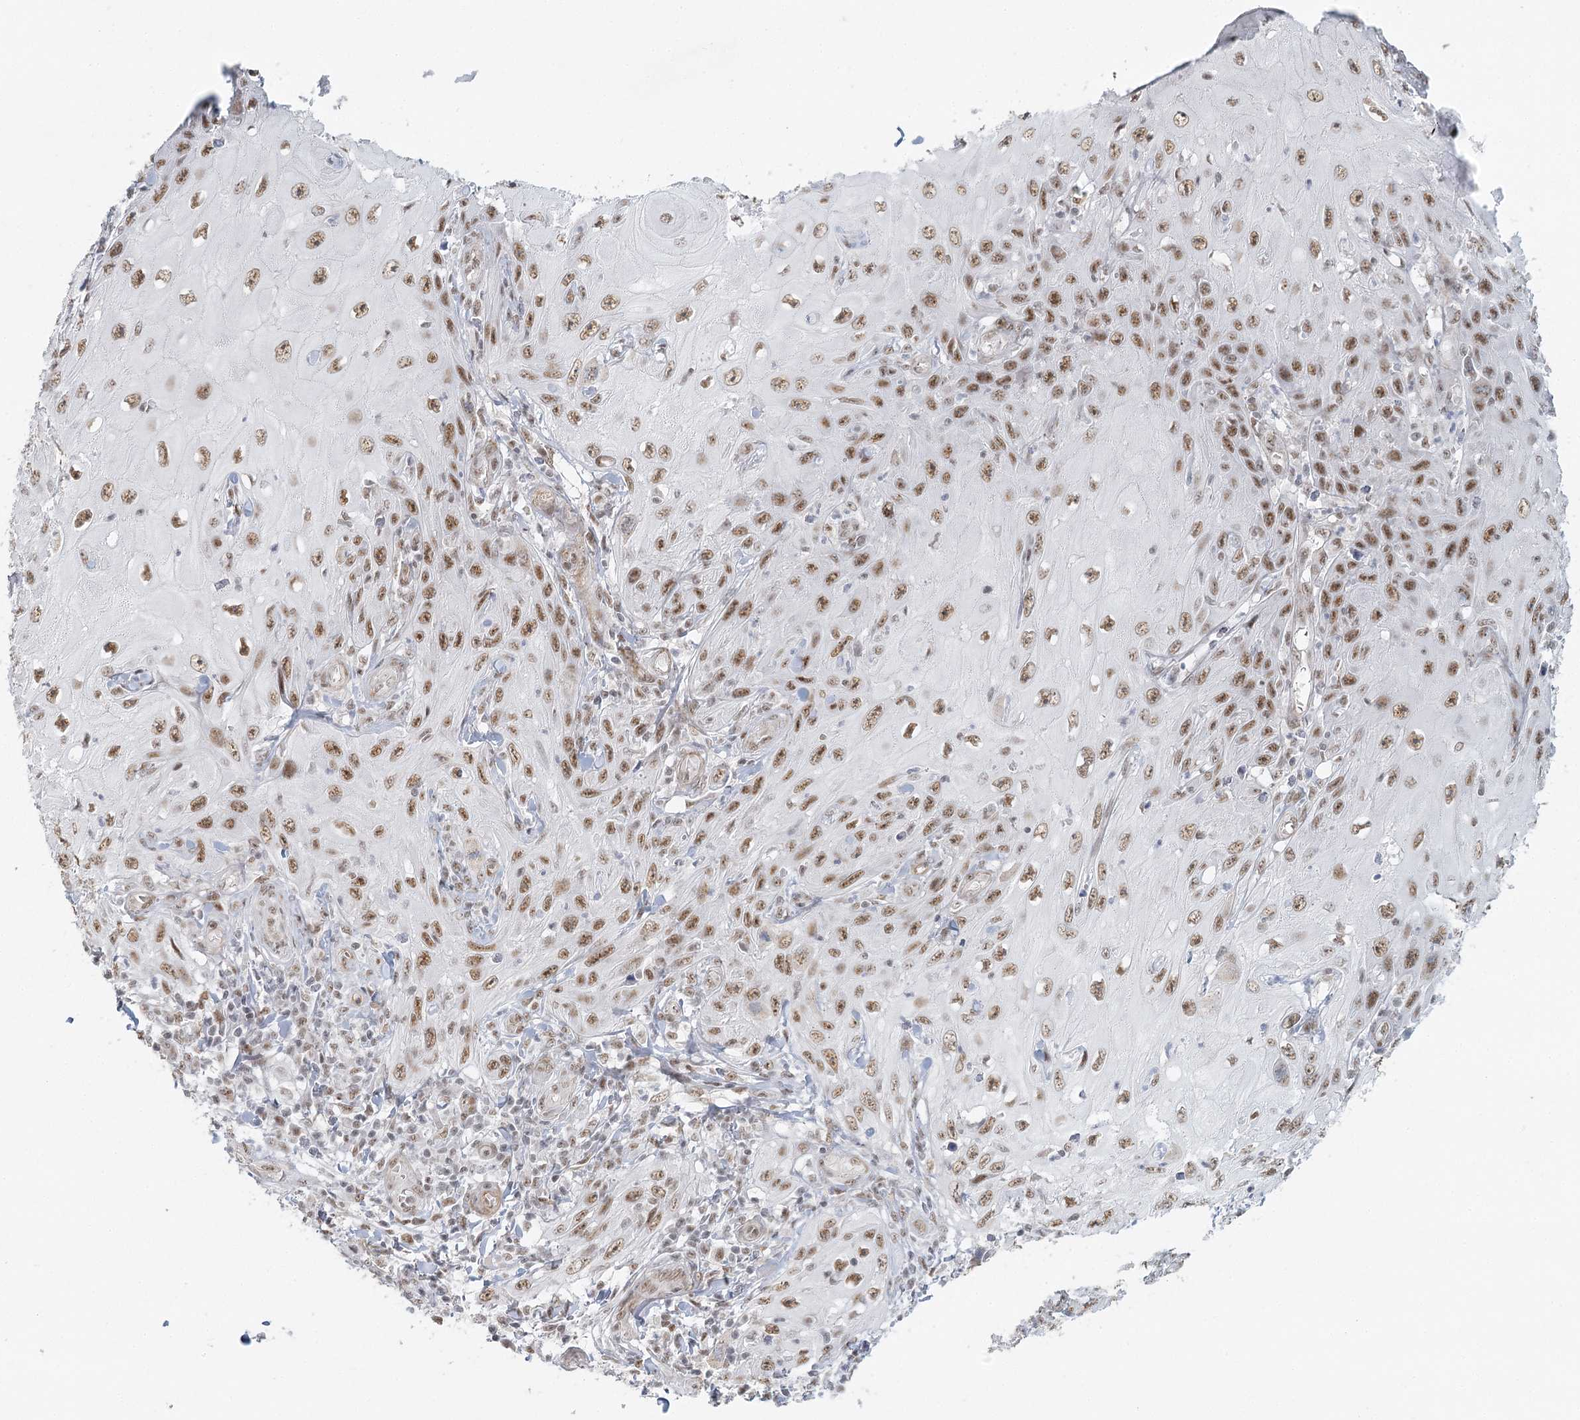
{"staining": {"intensity": "moderate", "quantity": ">75%", "location": "nuclear"}, "tissue": "skin cancer", "cell_type": "Tumor cells", "image_type": "cancer", "snomed": [{"axis": "morphology", "description": "Squamous cell carcinoma, NOS"}, {"axis": "topography", "description": "Skin"}], "caption": "Approximately >75% of tumor cells in skin cancer (squamous cell carcinoma) demonstrate moderate nuclear protein staining as visualized by brown immunohistochemical staining.", "gene": "U2SURP", "patient": {"sex": "female", "age": 73}}